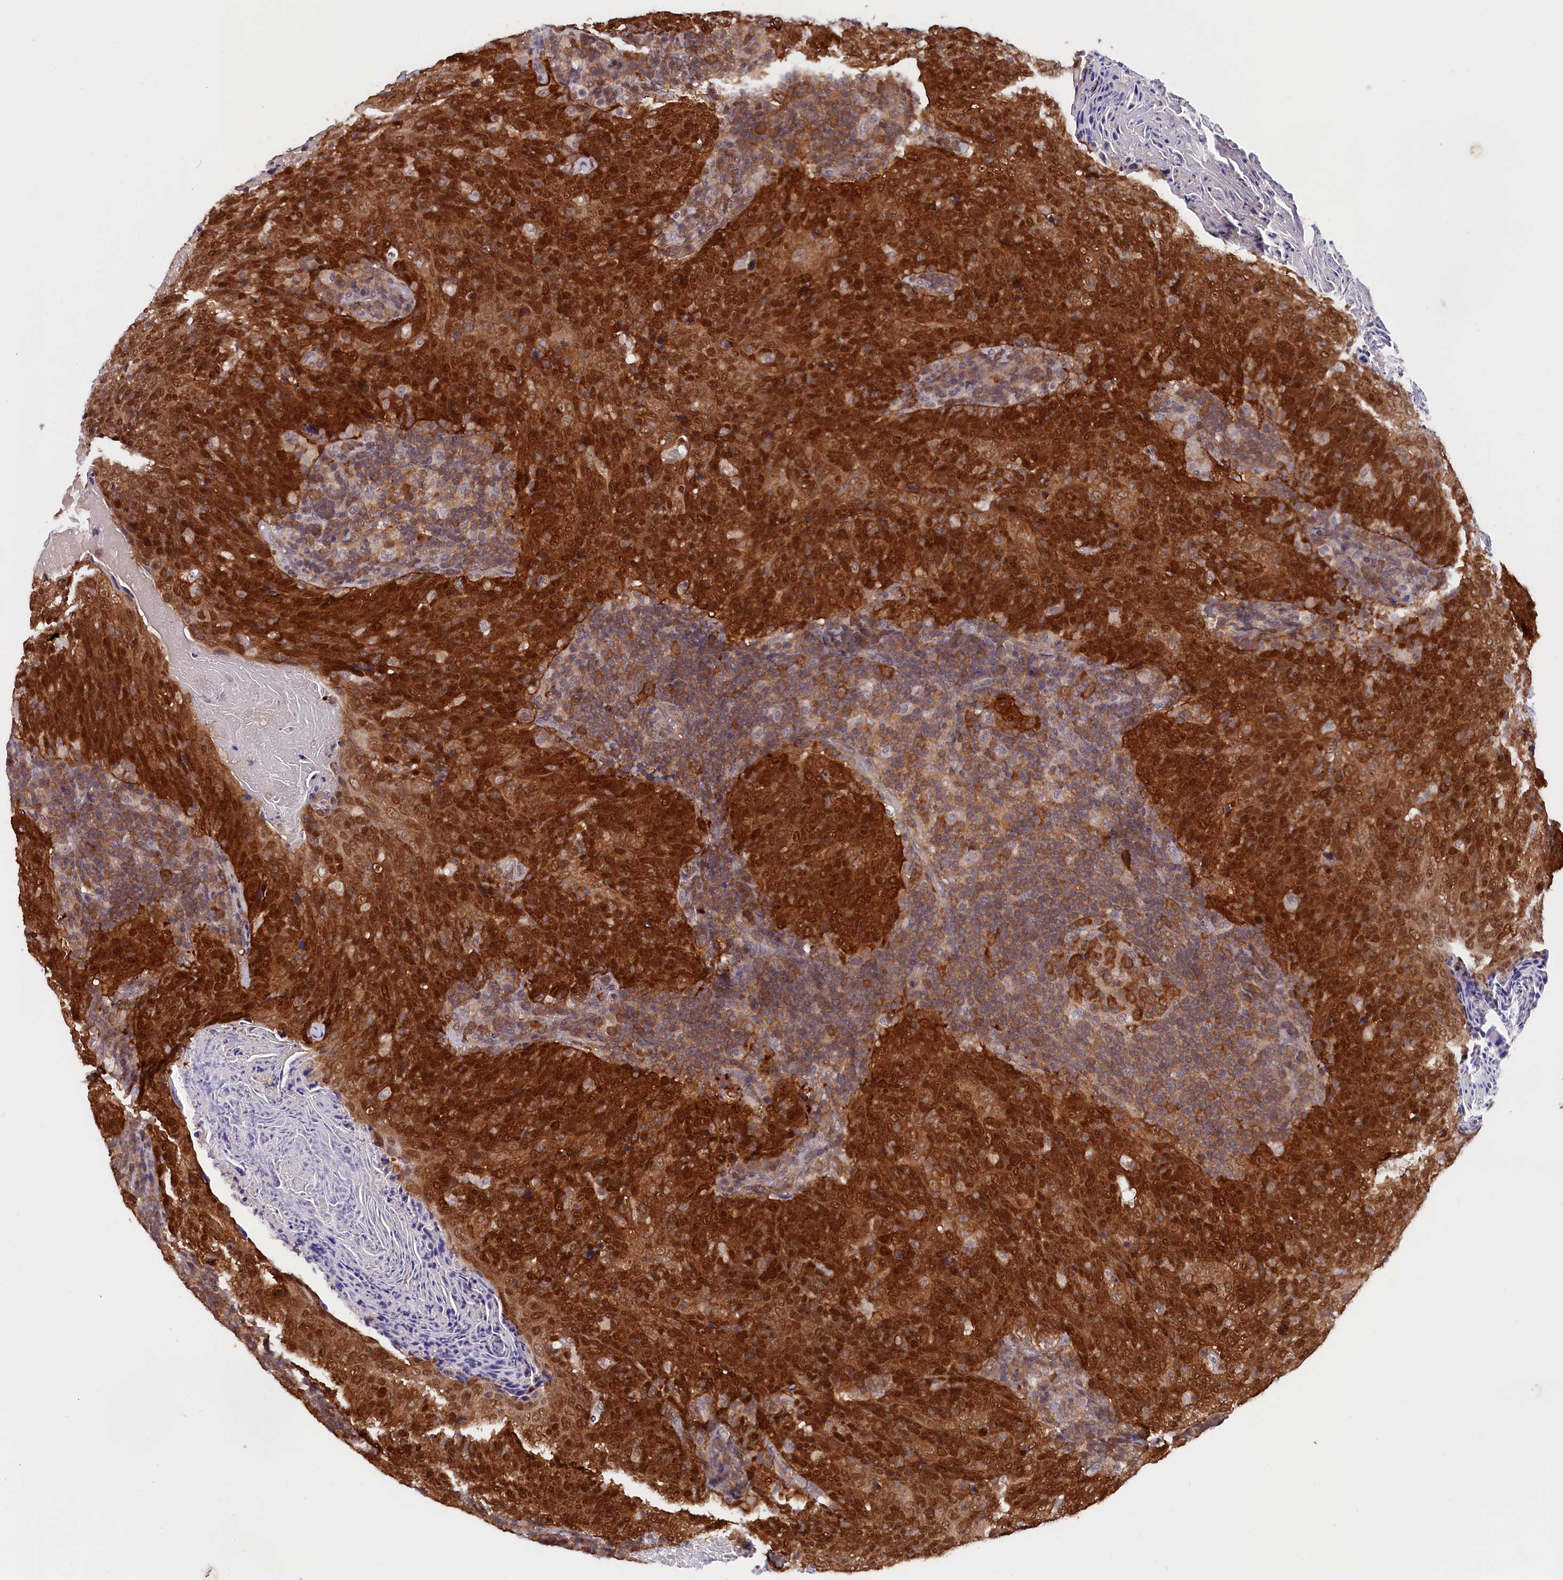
{"staining": {"intensity": "strong", "quantity": ">75%", "location": "cytoplasmic/membranous,nuclear"}, "tissue": "head and neck cancer", "cell_type": "Tumor cells", "image_type": "cancer", "snomed": [{"axis": "morphology", "description": "Squamous cell carcinoma, NOS"}, {"axis": "morphology", "description": "Squamous cell carcinoma, metastatic, NOS"}, {"axis": "topography", "description": "Lymph node"}, {"axis": "topography", "description": "Head-Neck"}], "caption": "IHC image of neoplastic tissue: head and neck cancer stained using immunohistochemistry demonstrates high levels of strong protein expression localized specifically in the cytoplasmic/membranous and nuclear of tumor cells, appearing as a cytoplasmic/membranous and nuclear brown color.", "gene": "JPT2", "patient": {"sex": "male", "age": 62}}